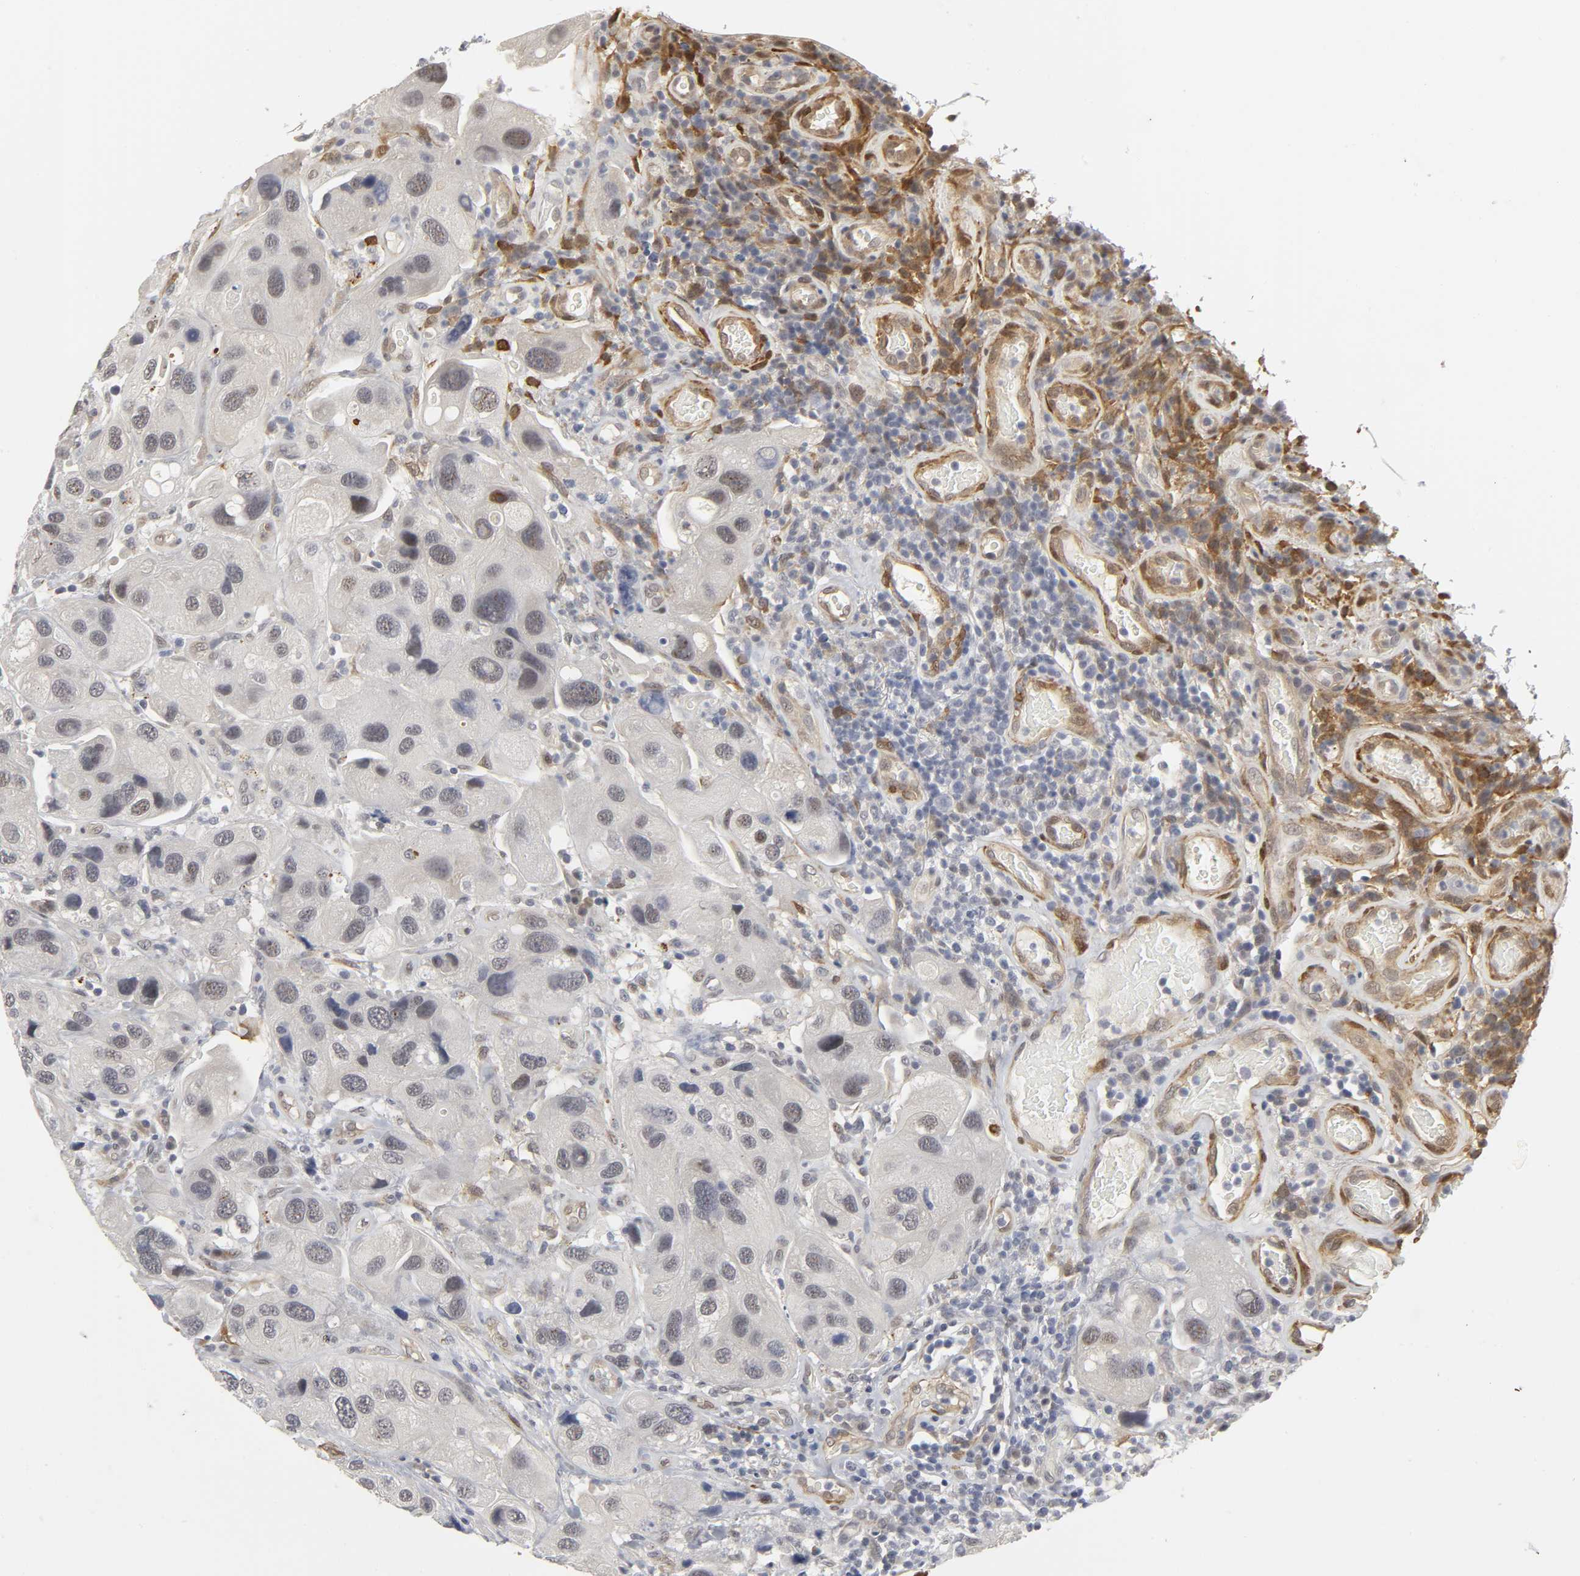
{"staining": {"intensity": "weak", "quantity": "<25%", "location": "nuclear"}, "tissue": "urothelial cancer", "cell_type": "Tumor cells", "image_type": "cancer", "snomed": [{"axis": "morphology", "description": "Urothelial carcinoma, High grade"}, {"axis": "topography", "description": "Urinary bladder"}], "caption": "A photomicrograph of human high-grade urothelial carcinoma is negative for staining in tumor cells.", "gene": "PDLIM3", "patient": {"sex": "female", "age": 64}}